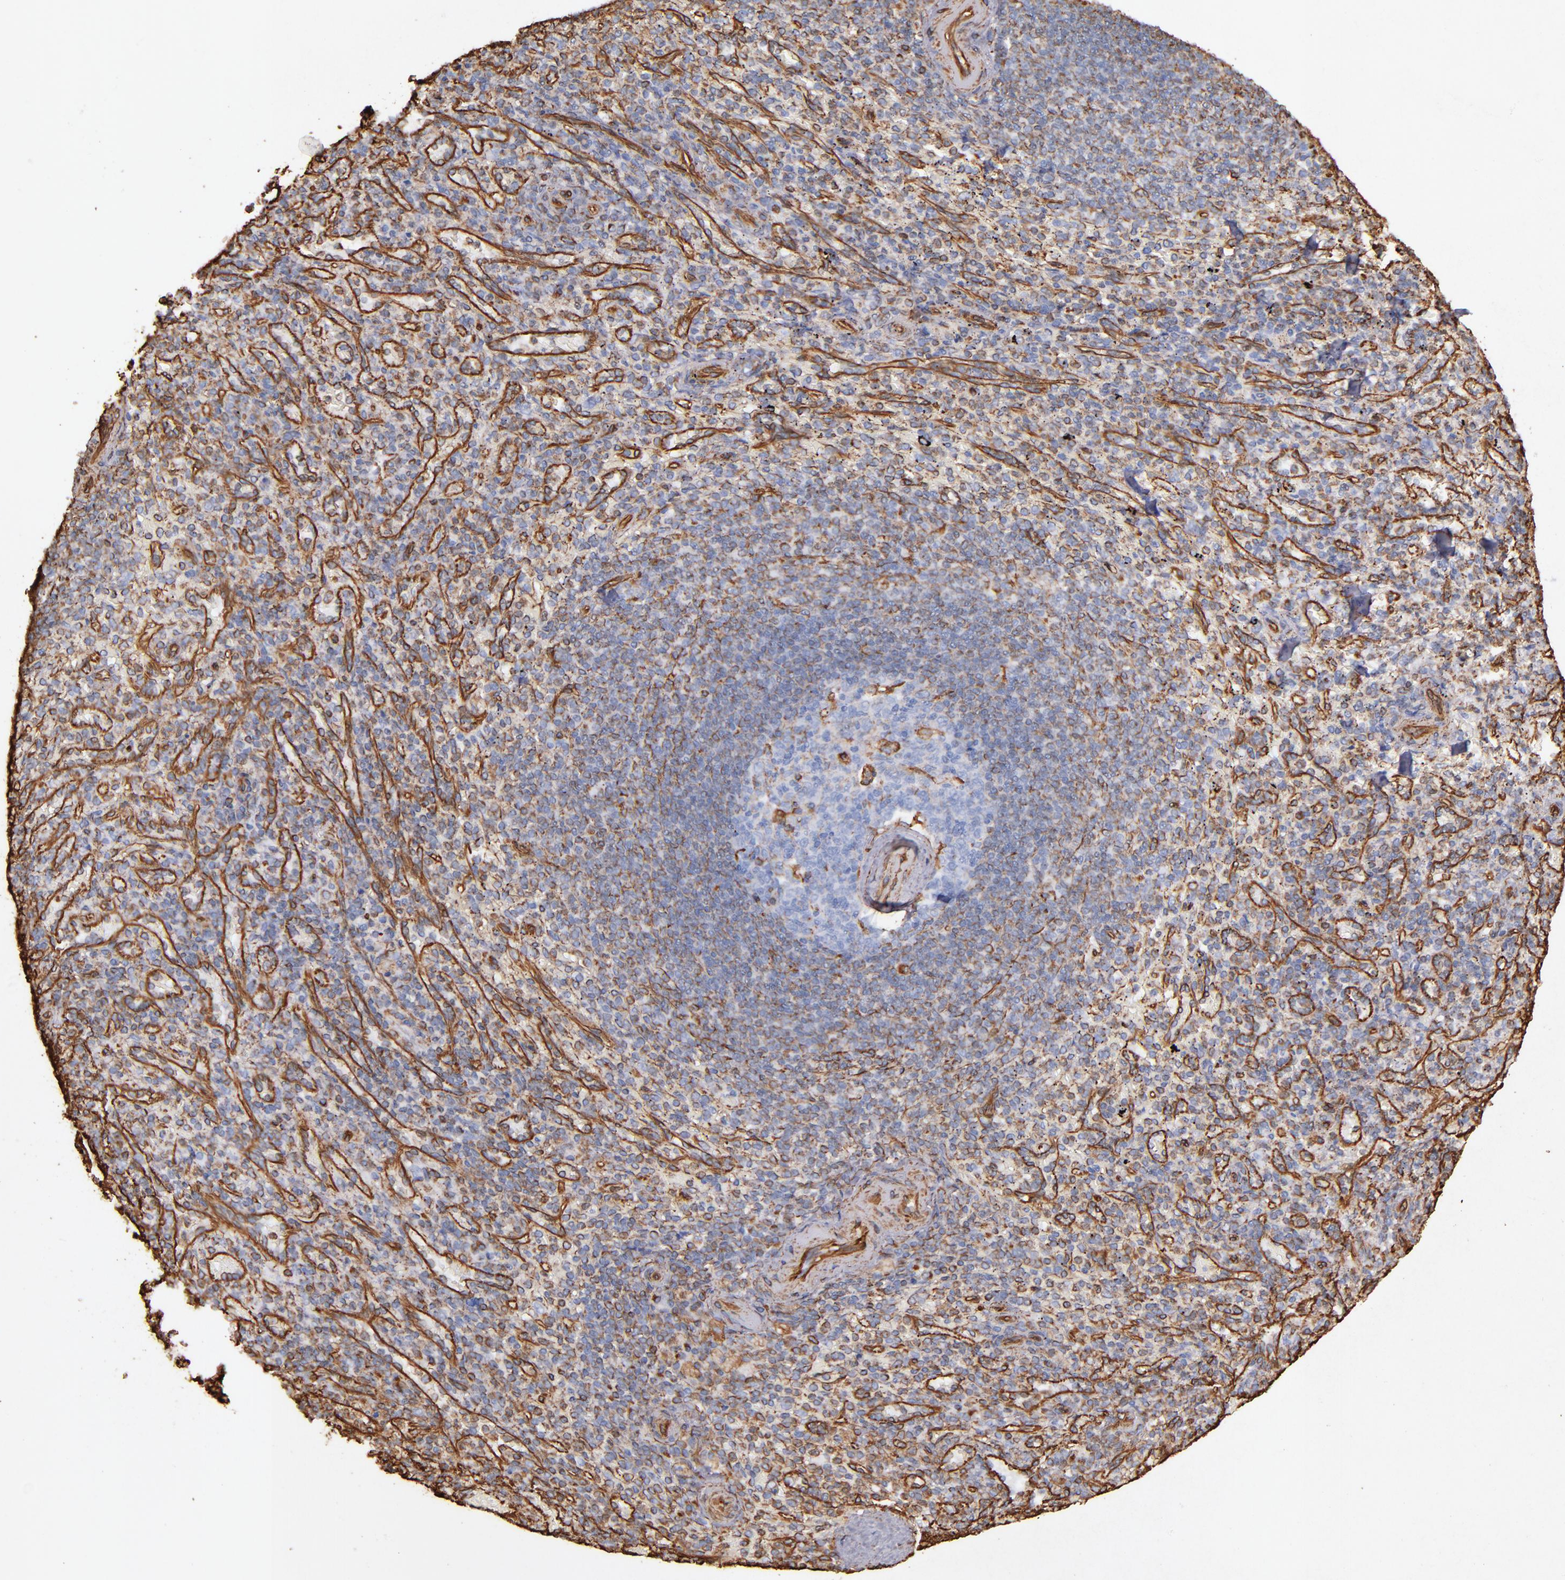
{"staining": {"intensity": "strong", "quantity": ">75%", "location": "cytoplasmic/membranous"}, "tissue": "spleen", "cell_type": "Cells in red pulp", "image_type": "normal", "snomed": [{"axis": "morphology", "description": "Normal tissue, NOS"}, {"axis": "topography", "description": "Spleen"}], "caption": "DAB (3,3'-diaminobenzidine) immunohistochemical staining of normal spleen shows strong cytoplasmic/membranous protein expression in about >75% of cells in red pulp. (DAB (3,3'-diaminobenzidine) = brown stain, brightfield microscopy at high magnification).", "gene": "VIM", "patient": {"sex": "female", "age": 43}}